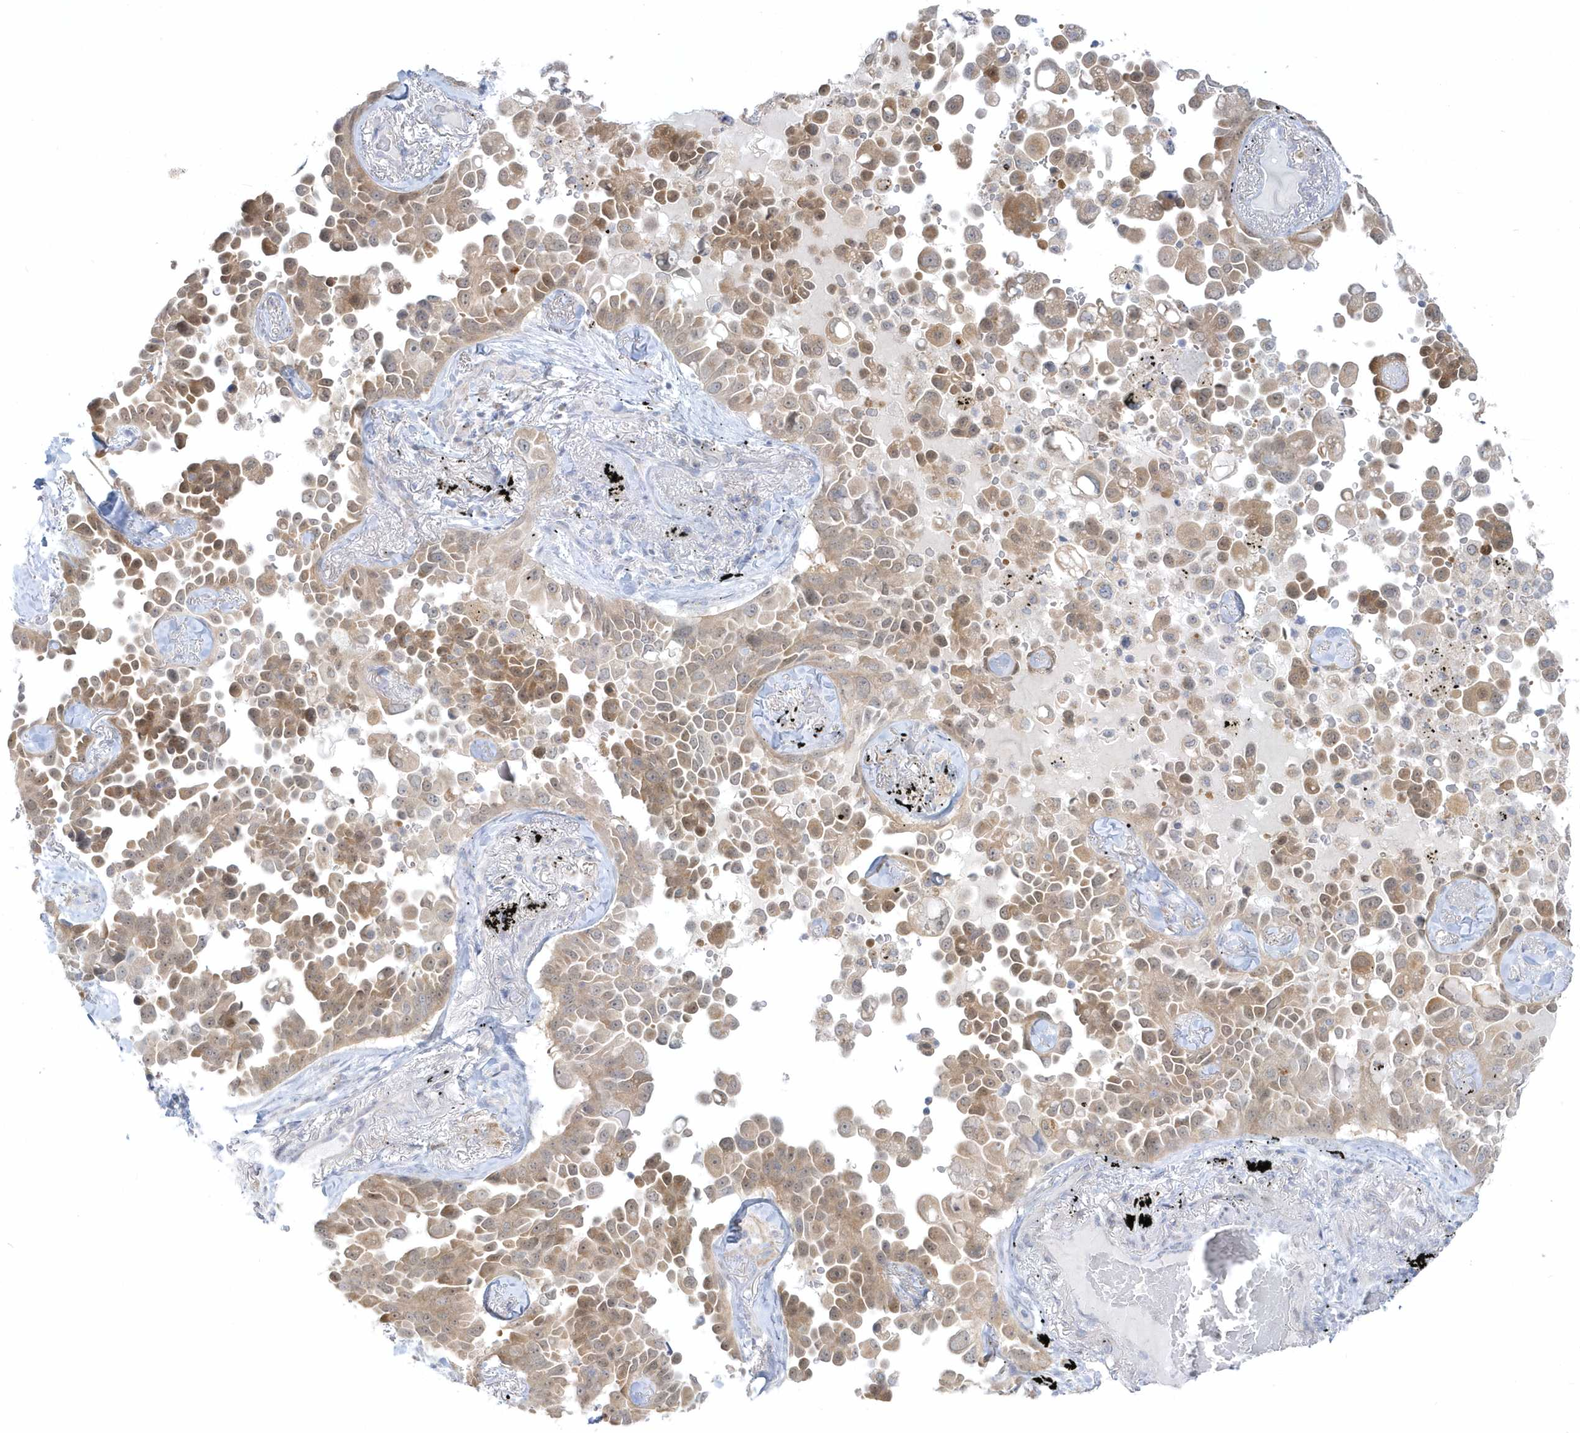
{"staining": {"intensity": "moderate", "quantity": "25%-75%", "location": "cytoplasmic/membranous"}, "tissue": "lung cancer", "cell_type": "Tumor cells", "image_type": "cancer", "snomed": [{"axis": "morphology", "description": "Adenocarcinoma, NOS"}, {"axis": "topography", "description": "Lung"}], "caption": "IHC of human adenocarcinoma (lung) displays medium levels of moderate cytoplasmic/membranous staining in about 25%-75% of tumor cells.", "gene": "PCBD1", "patient": {"sex": "female", "age": 67}}